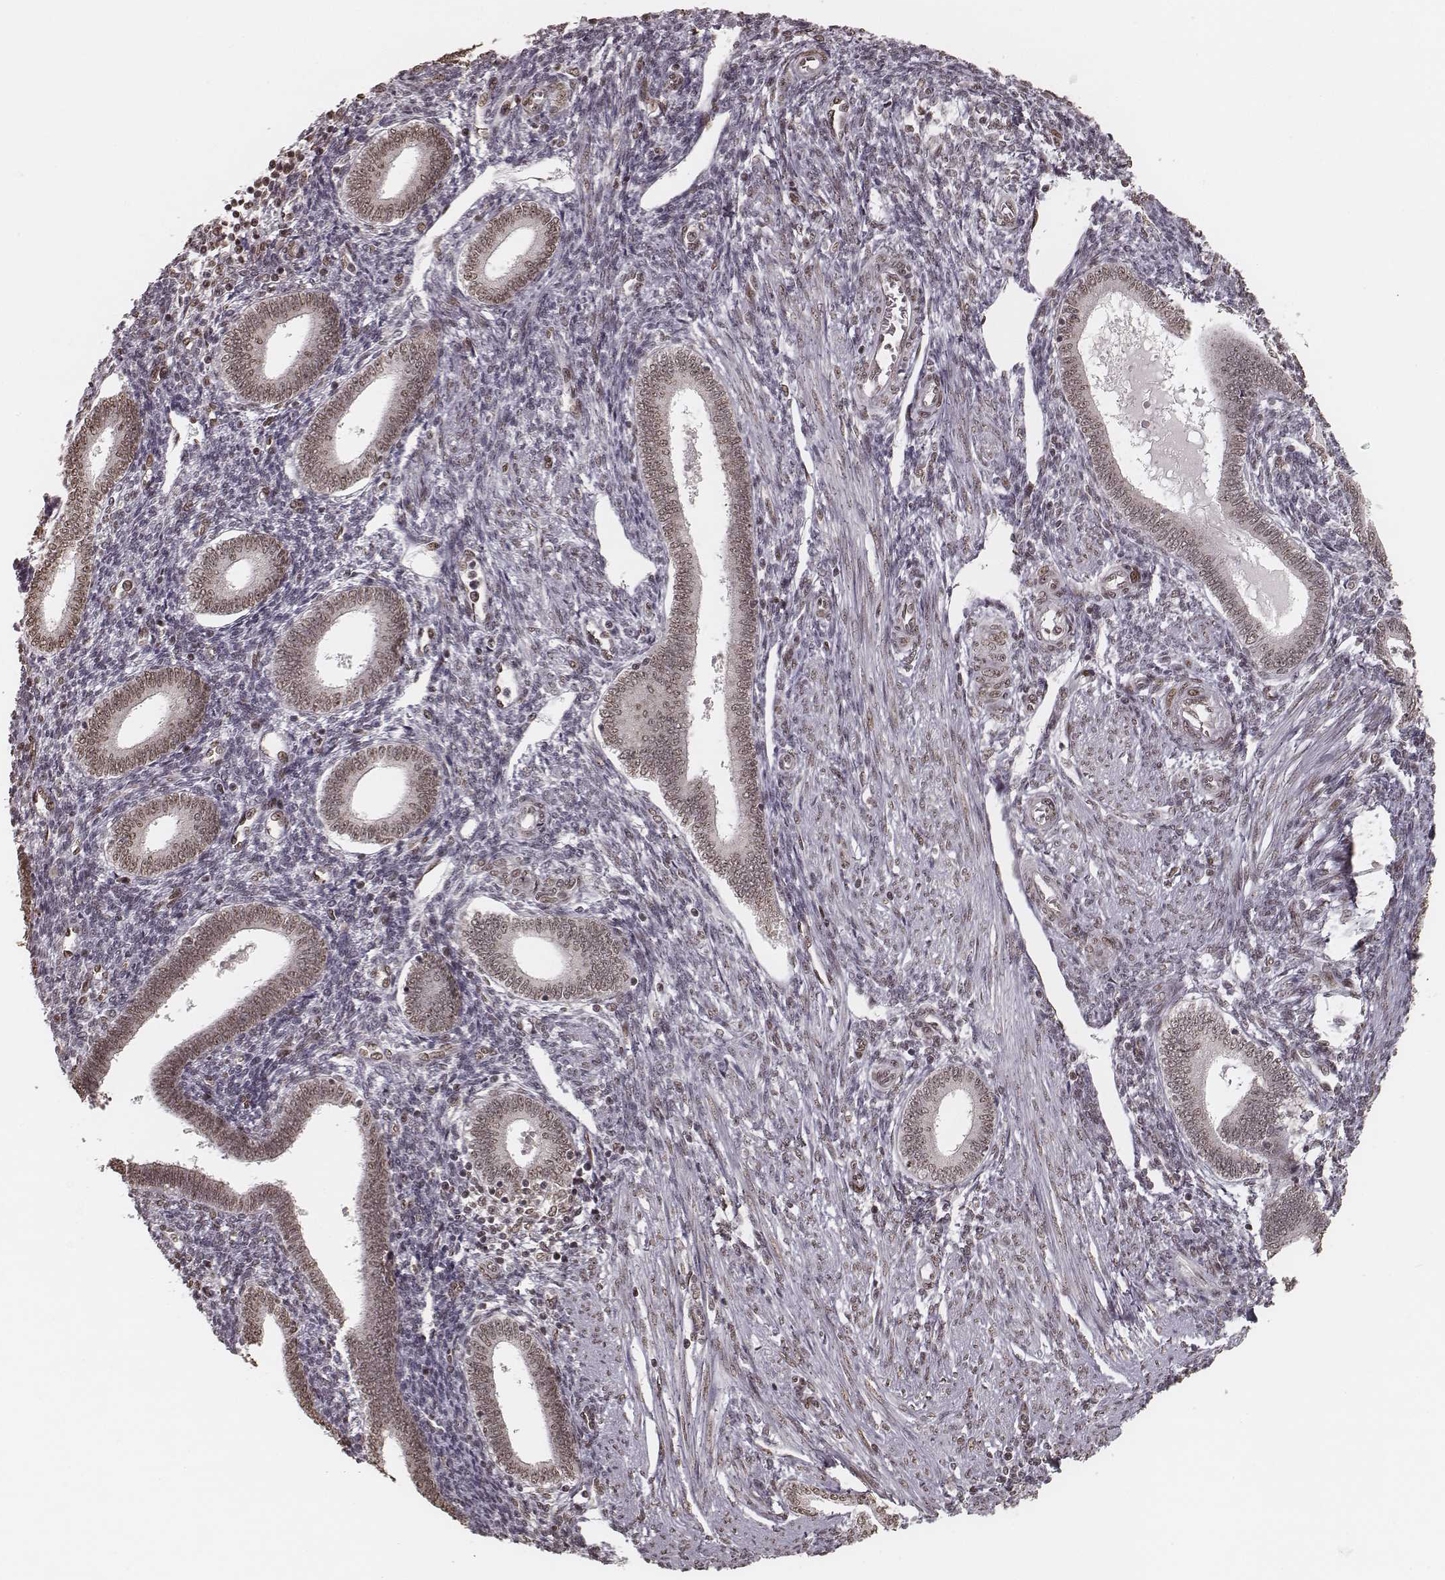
{"staining": {"intensity": "weak", "quantity": "<25%", "location": "nuclear"}, "tissue": "endometrium", "cell_type": "Cells in endometrial stroma", "image_type": "normal", "snomed": [{"axis": "morphology", "description": "Normal tissue, NOS"}, {"axis": "topography", "description": "Endometrium"}], "caption": "Cells in endometrial stroma show no significant protein positivity in benign endometrium. (Brightfield microscopy of DAB (3,3'-diaminobenzidine) immunohistochemistry at high magnification).", "gene": "HMGA2", "patient": {"sex": "female", "age": 42}}